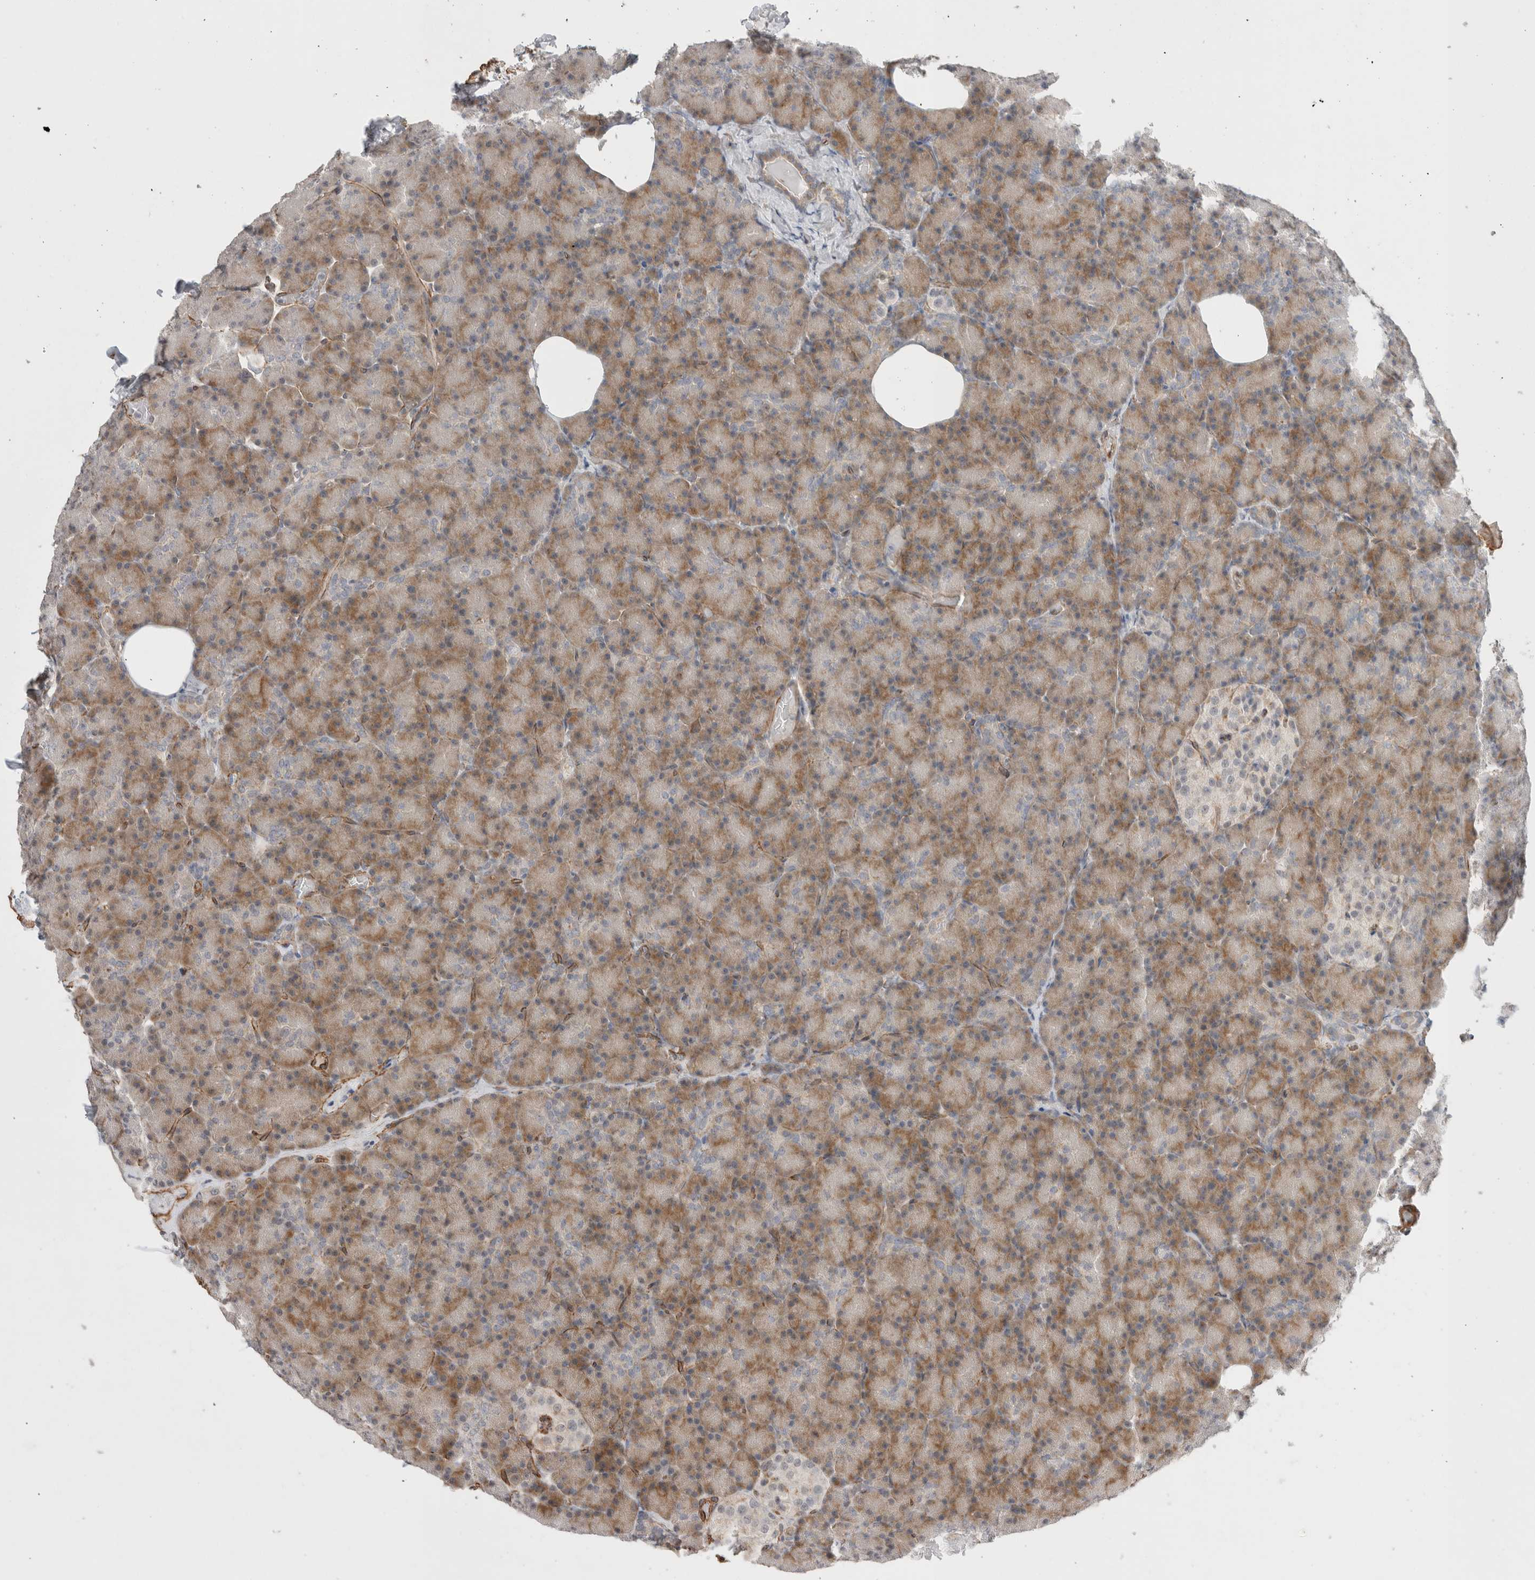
{"staining": {"intensity": "moderate", "quantity": "25%-75%", "location": "cytoplasmic/membranous"}, "tissue": "pancreas", "cell_type": "Exocrine glandular cells", "image_type": "normal", "snomed": [{"axis": "morphology", "description": "Normal tissue, NOS"}, {"axis": "topography", "description": "Pancreas"}], "caption": "Protein analysis of normal pancreas exhibits moderate cytoplasmic/membranous staining in about 25%-75% of exocrine glandular cells.", "gene": "CAAP1", "patient": {"sex": "female", "age": 43}}